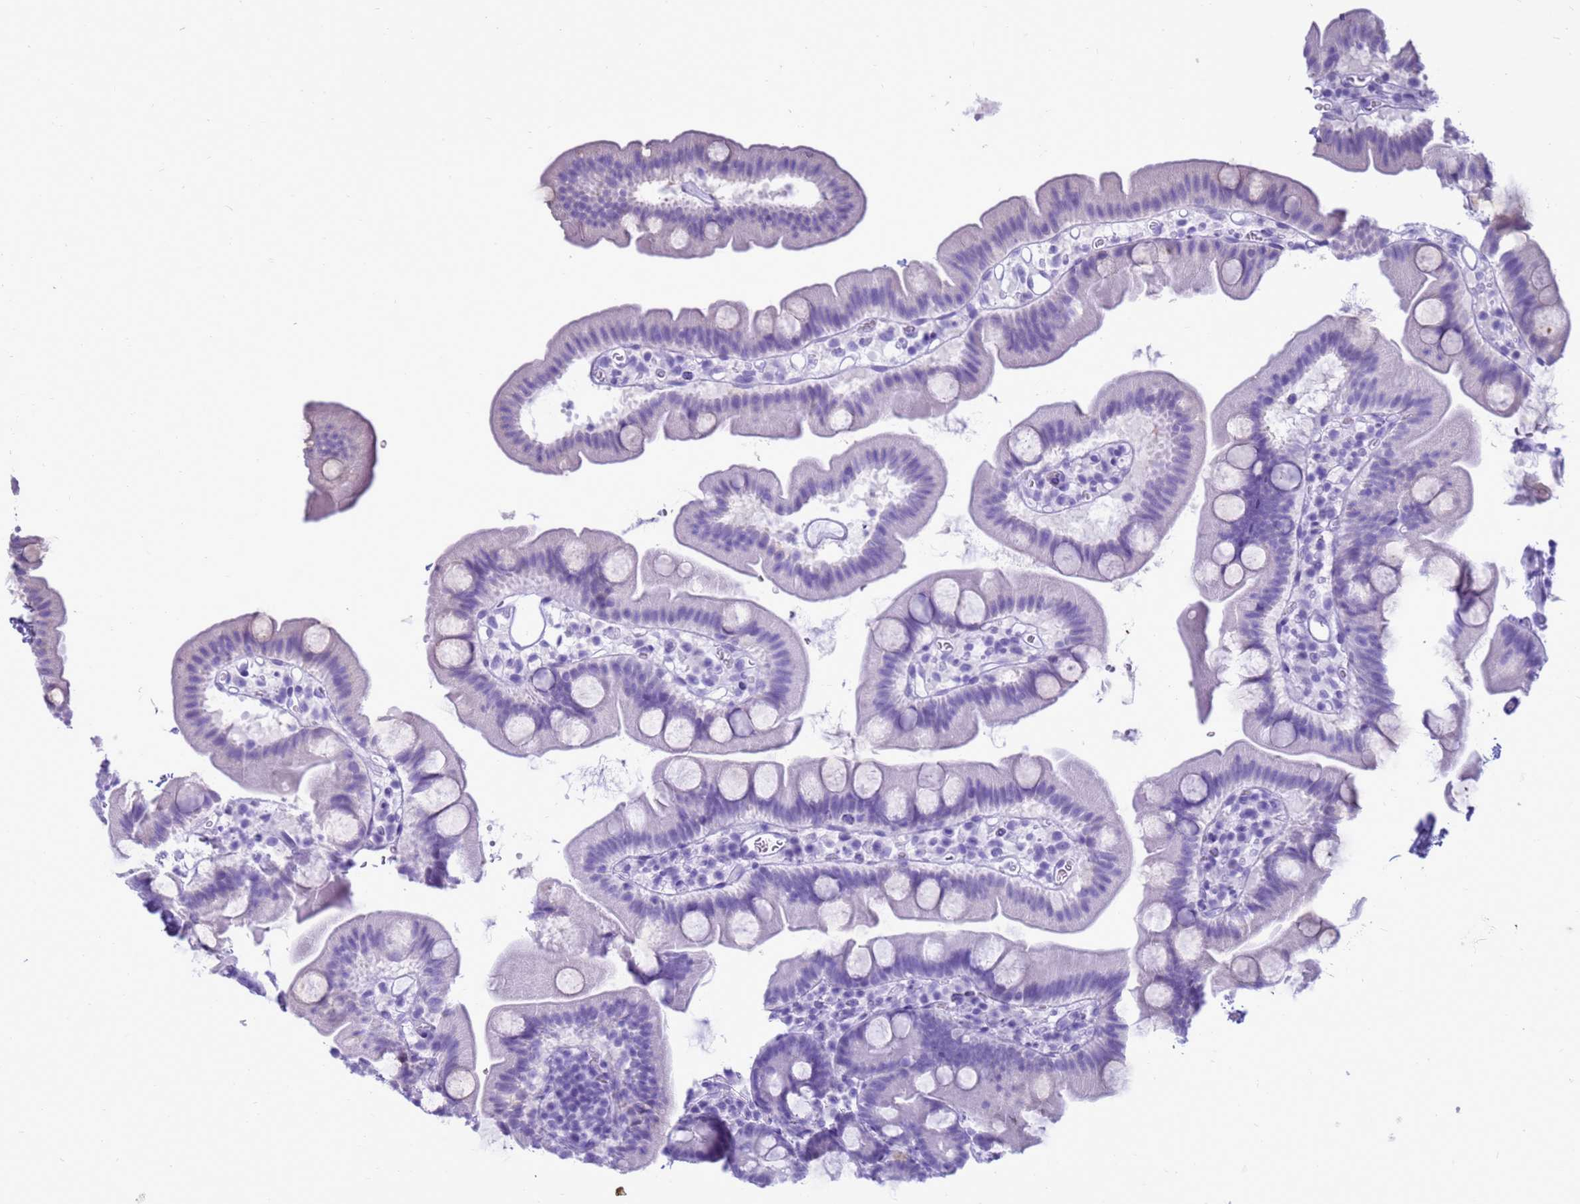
{"staining": {"intensity": "negative", "quantity": "none", "location": "none"}, "tissue": "small intestine", "cell_type": "Glandular cells", "image_type": "normal", "snomed": [{"axis": "morphology", "description": "Normal tissue, NOS"}, {"axis": "topography", "description": "Small intestine"}], "caption": "Immunohistochemistry (IHC) histopathology image of normal small intestine: human small intestine stained with DAB exhibits no significant protein positivity in glandular cells.", "gene": "STATH", "patient": {"sex": "female", "age": 68}}